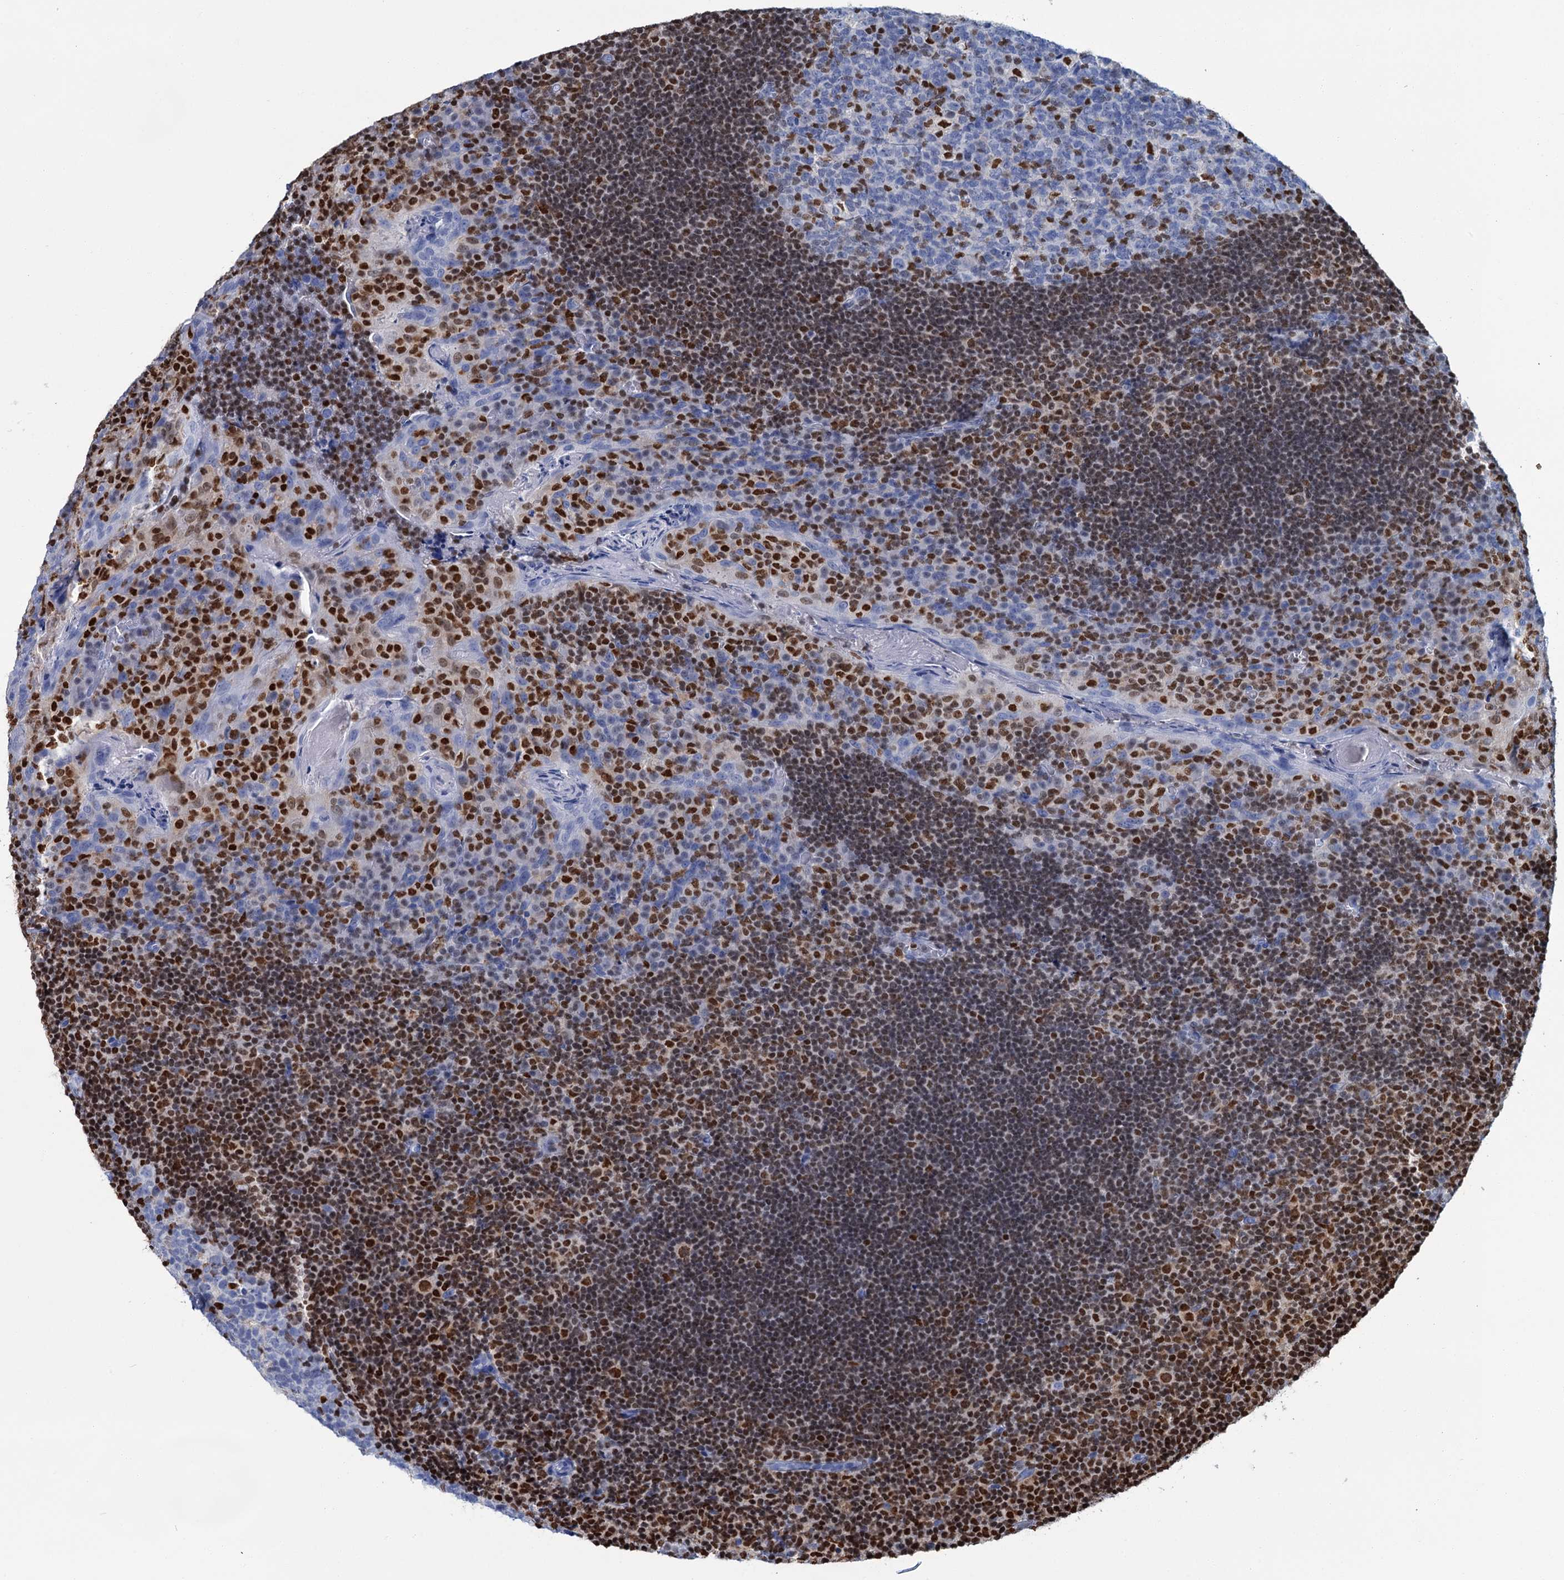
{"staining": {"intensity": "strong", "quantity": "<25%", "location": "nuclear"}, "tissue": "tonsil", "cell_type": "Germinal center cells", "image_type": "normal", "snomed": [{"axis": "morphology", "description": "Normal tissue, NOS"}, {"axis": "topography", "description": "Tonsil"}], "caption": "IHC micrograph of normal tonsil: tonsil stained using immunohistochemistry reveals medium levels of strong protein expression localized specifically in the nuclear of germinal center cells, appearing as a nuclear brown color.", "gene": "CELF2", "patient": {"sex": "male", "age": 17}}